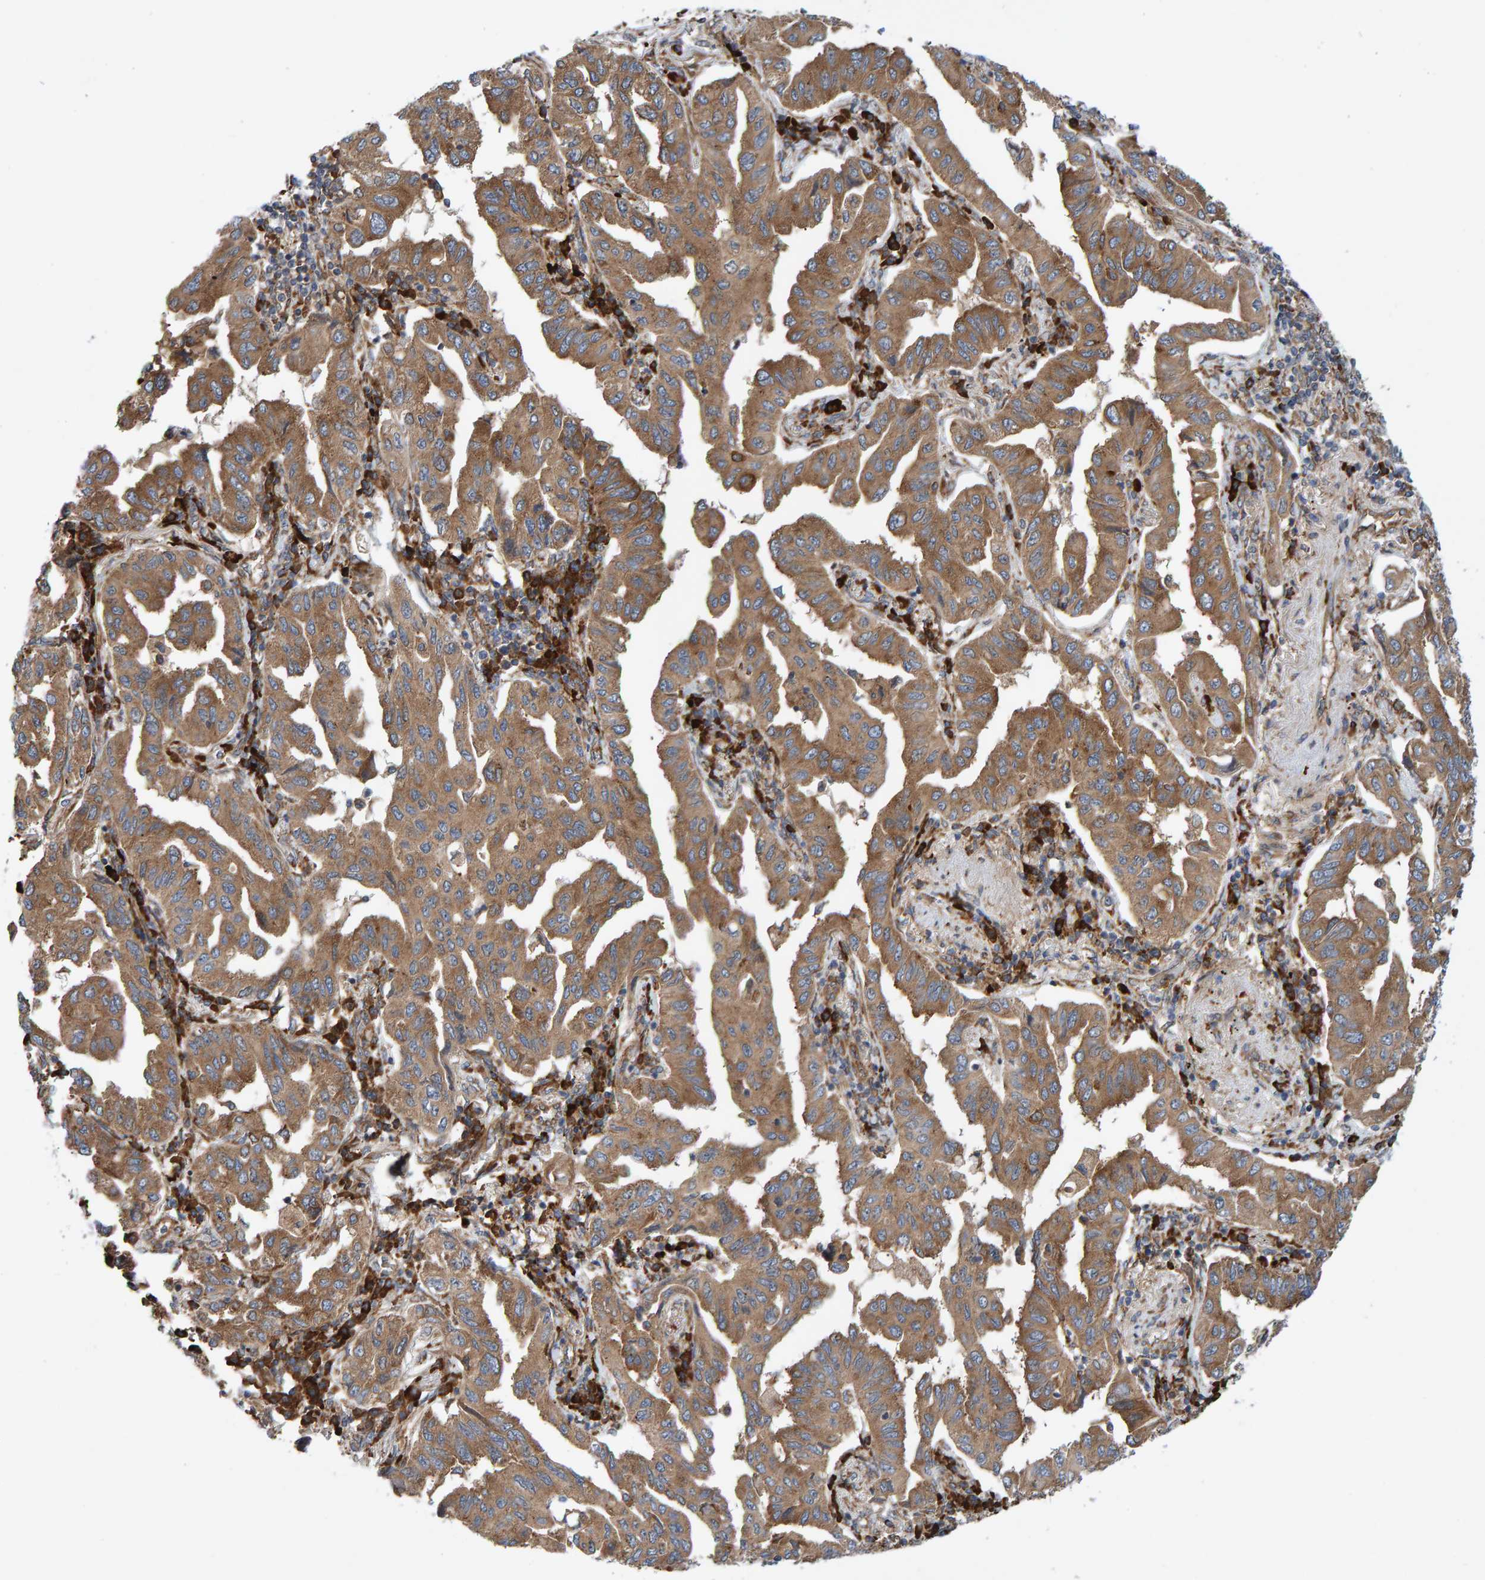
{"staining": {"intensity": "moderate", "quantity": ">75%", "location": "cytoplasmic/membranous"}, "tissue": "lung cancer", "cell_type": "Tumor cells", "image_type": "cancer", "snomed": [{"axis": "morphology", "description": "Adenocarcinoma, NOS"}, {"axis": "topography", "description": "Lung"}], "caption": "Lung cancer stained with a brown dye shows moderate cytoplasmic/membranous positive positivity in about >75% of tumor cells.", "gene": "KIAA0753", "patient": {"sex": "female", "age": 65}}